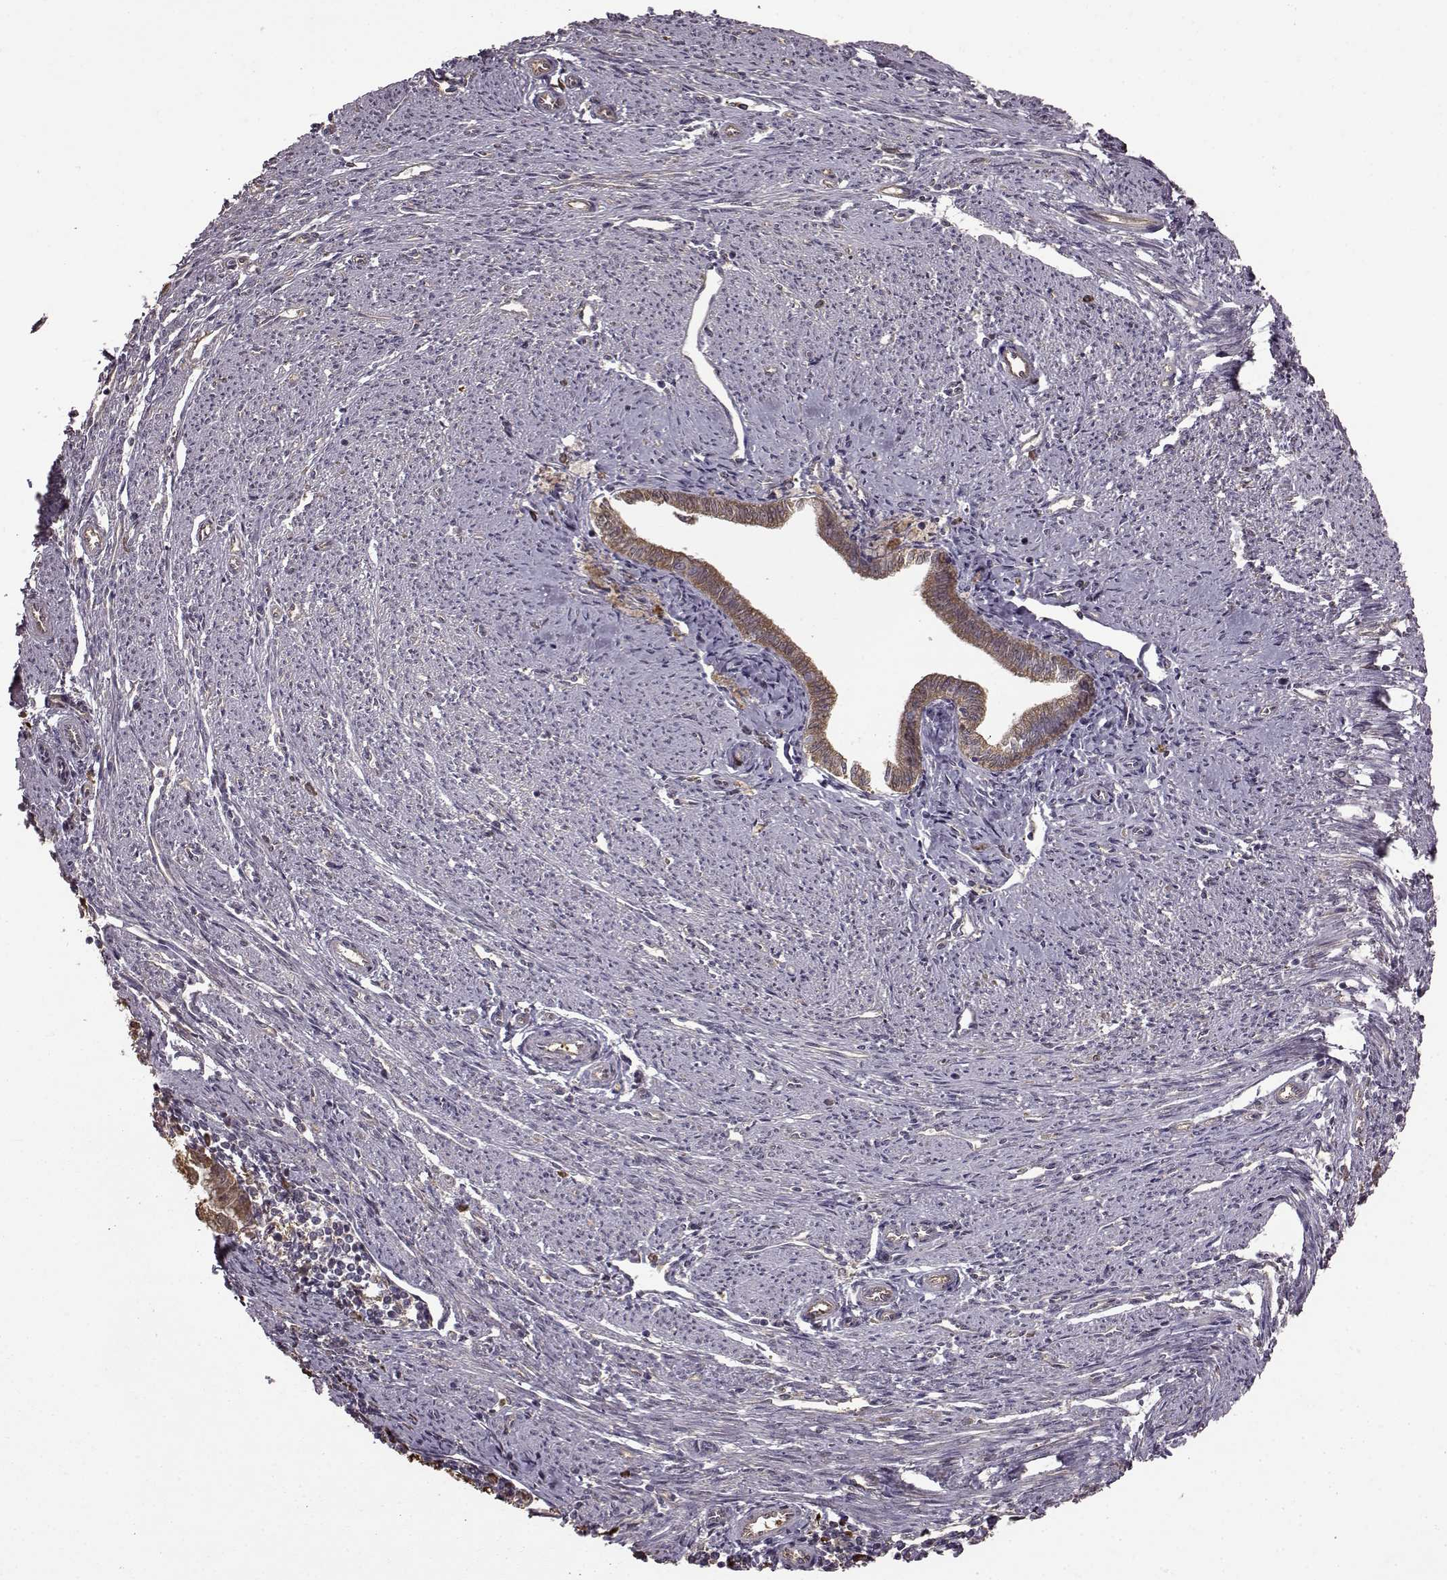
{"staining": {"intensity": "moderate", "quantity": "25%-75%", "location": "cytoplasmic/membranous"}, "tissue": "endometrial cancer", "cell_type": "Tumor cells", "image_type": "cancer", "snomed": [{"axis": "morphology", "description": "Adenocarcinoma, NOS"}, {"axis": "topography", "description": "Endometrium"}], "caption": "Immunohistochemical staining of endometrial cancer exhibits medium levels of moderate cytoplasmic/membranous positivity in about 25%-75% of tumor cells. The staining was performed using DAB (3,3'-diaminobenzidine), with brown indicating positive protein expression. Nuclei are stained blue with hematoxylin.", "gene": "NME1-NME2", "patient": {"sex": "female", "age": 79}}